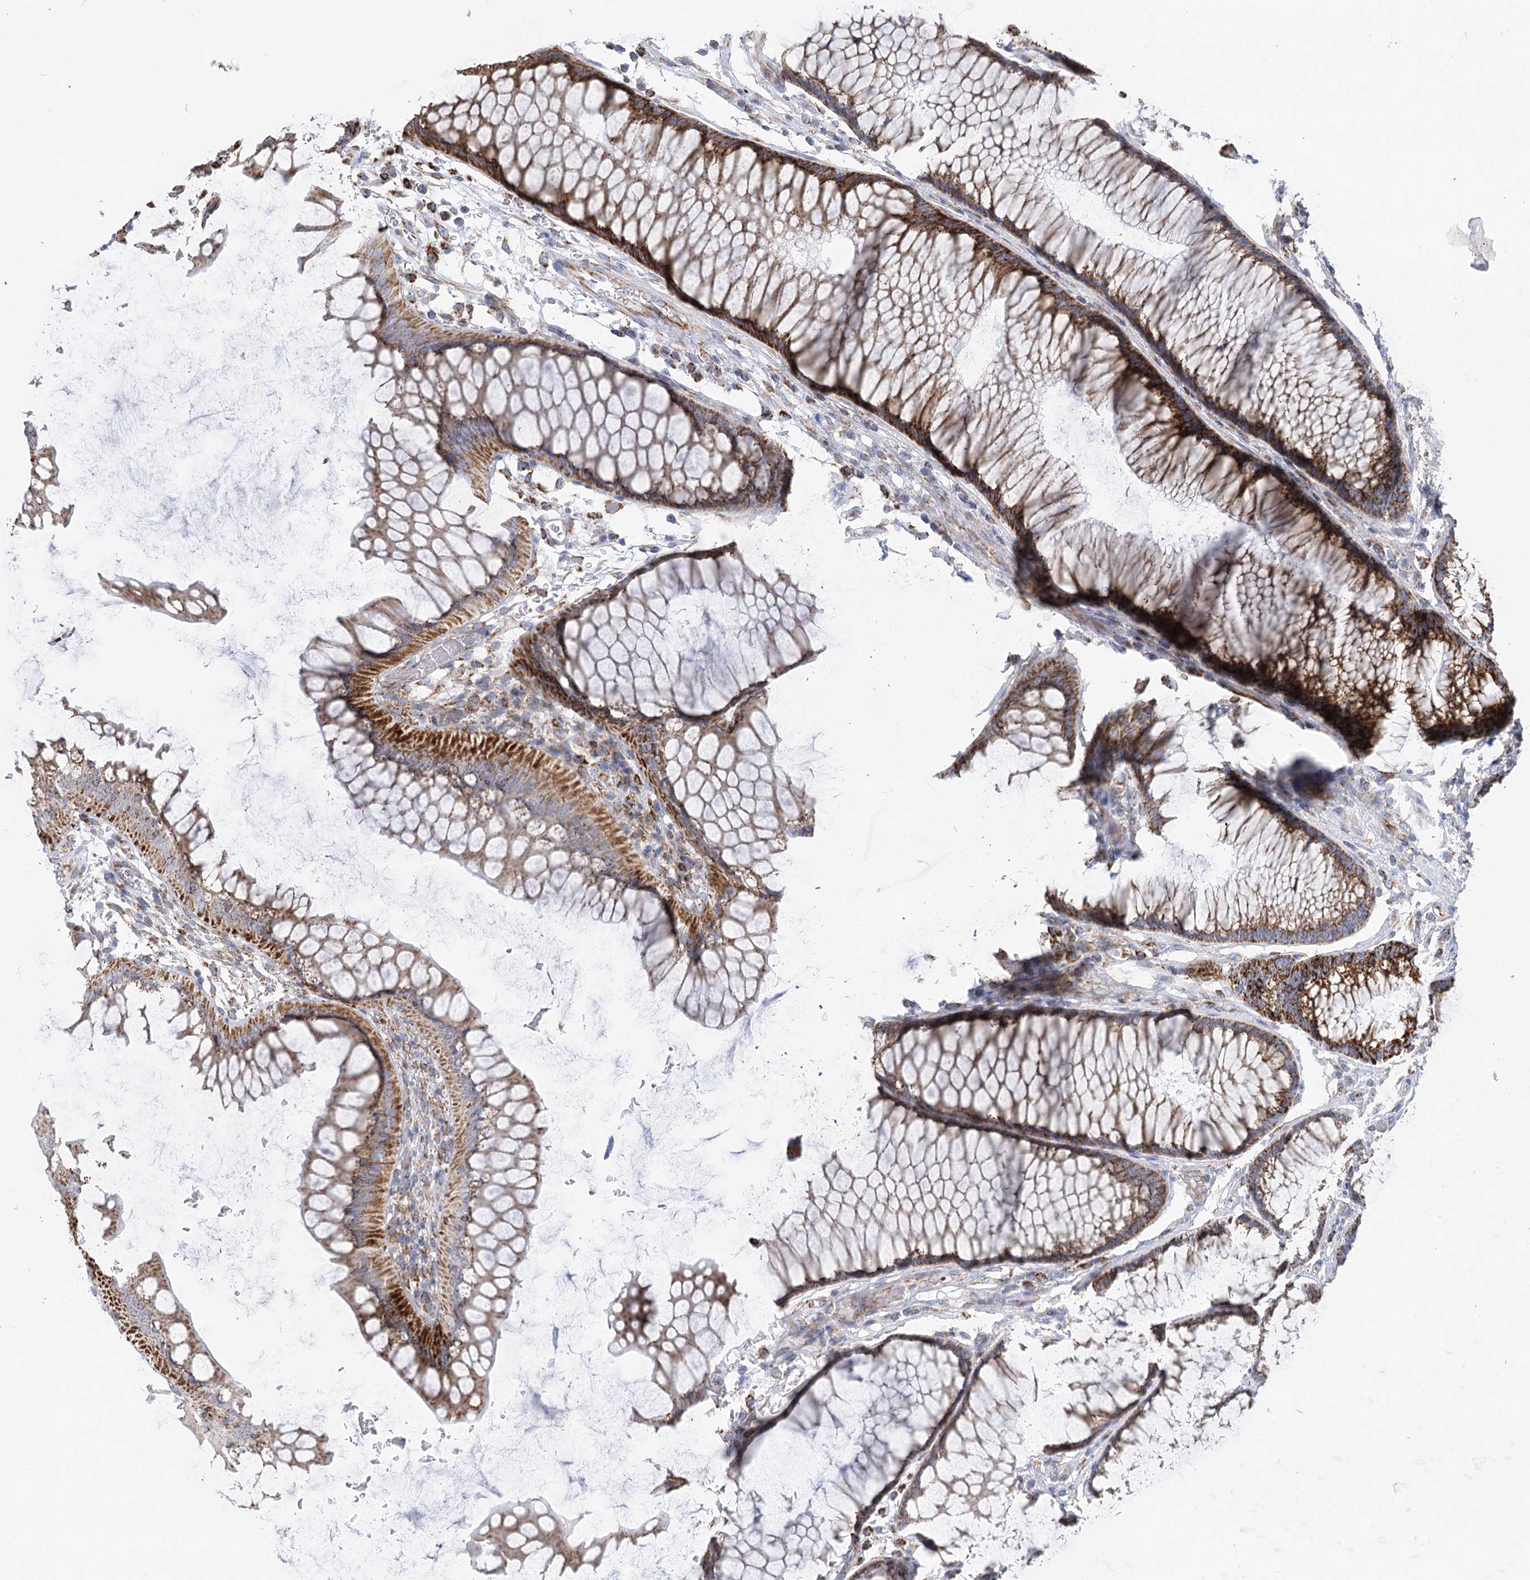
{"staining": {"intensity": "moderate", "quantity": "<25%", "location": "cytoplasmic/membranous"}, "tissue": "colon", "cell_type": "Endothelial cells", "image_type": "normal", "snomed": [{"axis": "morphology", "description": "Normal tissue, NOS"}, {"axis": "topography", "description": "Colon"}], "caption": "The histopathology image exhibits a brown stain indicating the presence of a protein in the cytoplasmic/membranous of endothelial cells in colon. (DAB (3,3'-diaminobenzidine) = brown stain, brightfield microscopy at high magnification).", "gene": "DHTKD1", "patient": {"sex": "female", "age": 82}}